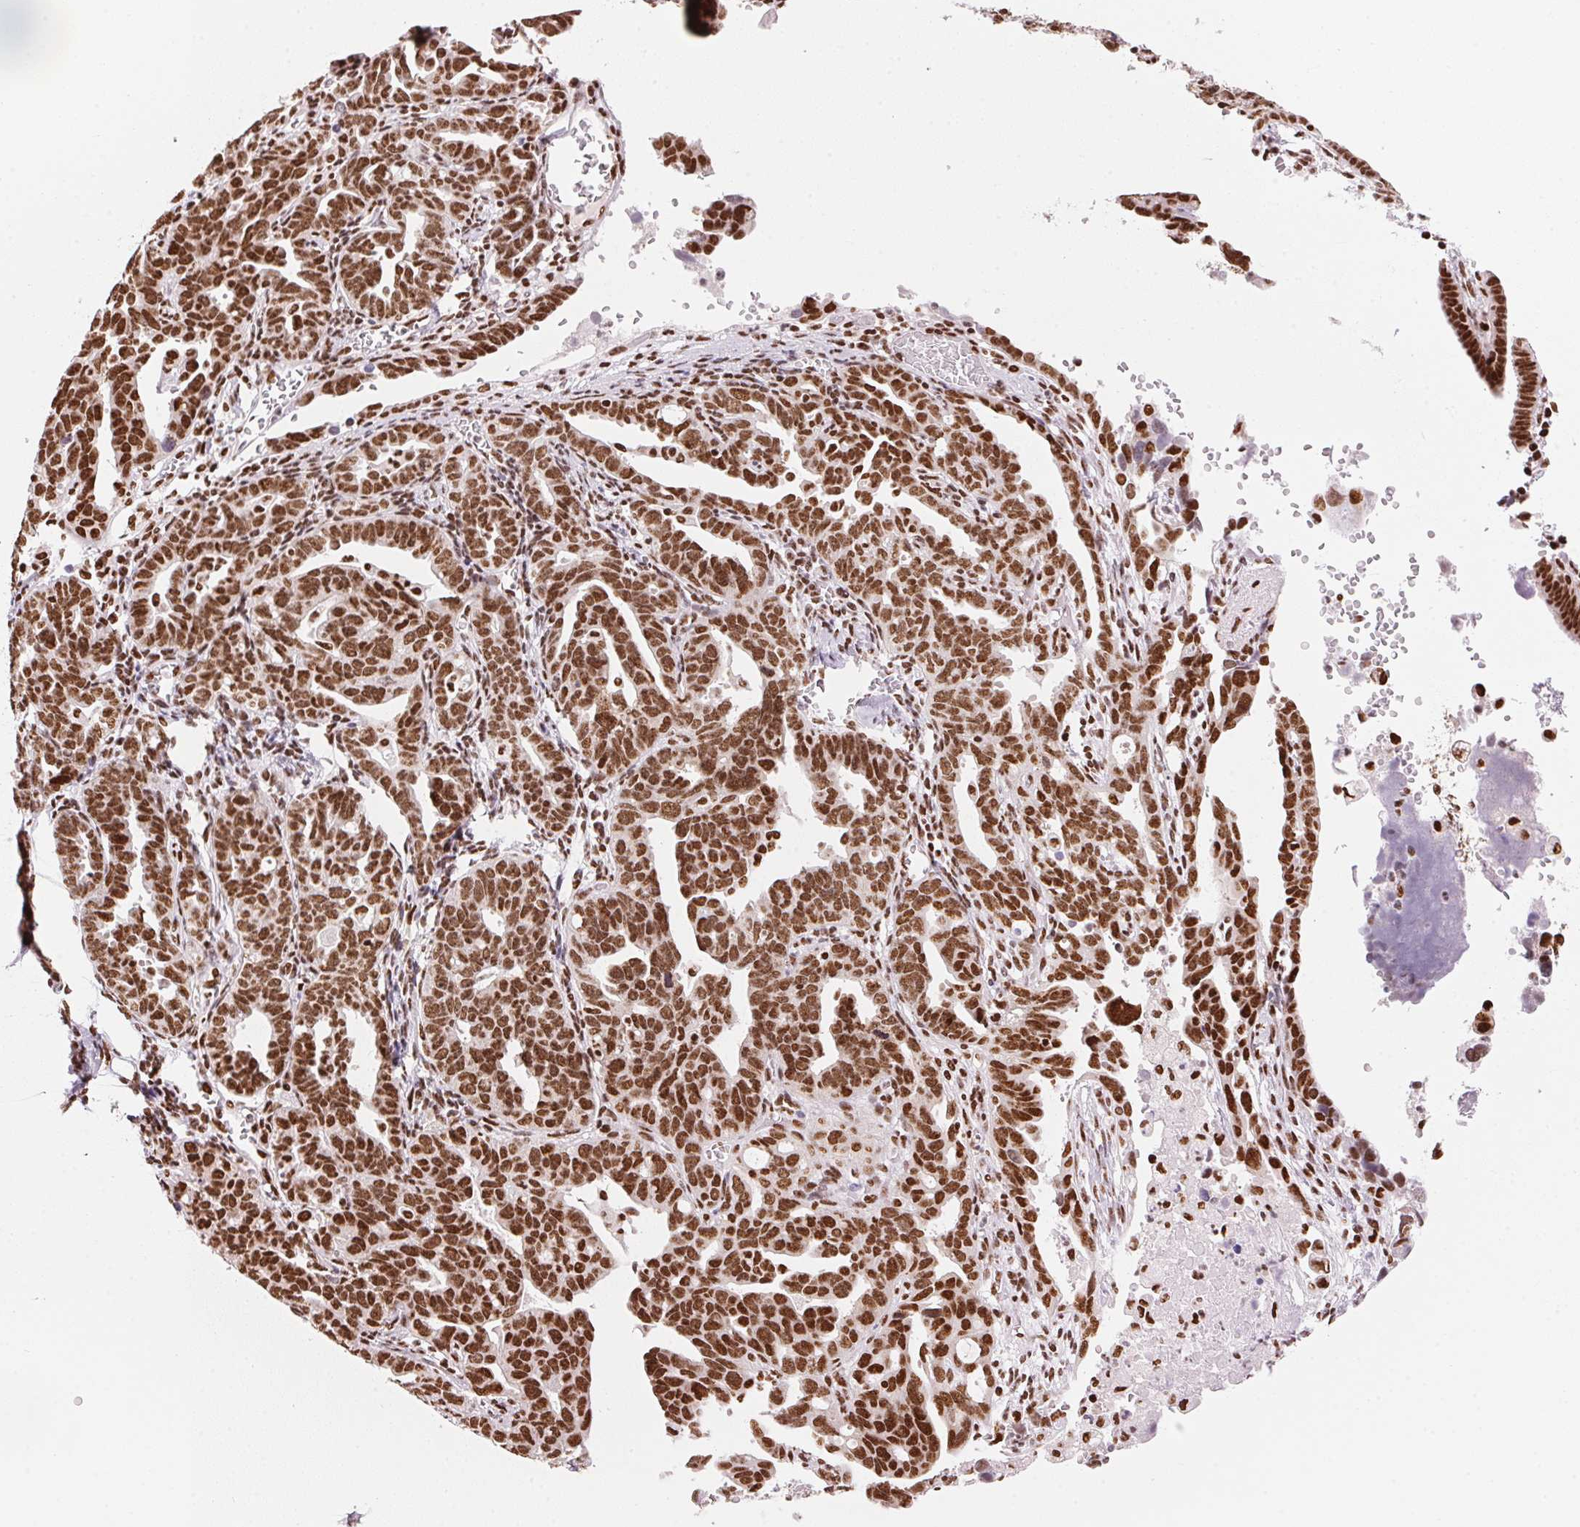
{"staining": {"intensity": "strong", "quantity": ">75%", "location": "nuclear"}, "tissue": "ovarian cancer", "cell_type": "Tumor cells", "image_type": "cancer", "snomed": [{"axis": "morphology", "description": "Cystadenocarcinoma, serous, NOS"}, {"axis": "topography", "description": "Ovary"}], "caption": "A high-resolution micrograph shows IHC staining of ovarian cancer (serous cystadenocarcinoma), which displays strong nuclear expression in approximately >75% of tumor cells.", "gene": "NXF1", "patient": {"sex": "female", "age": 69}}